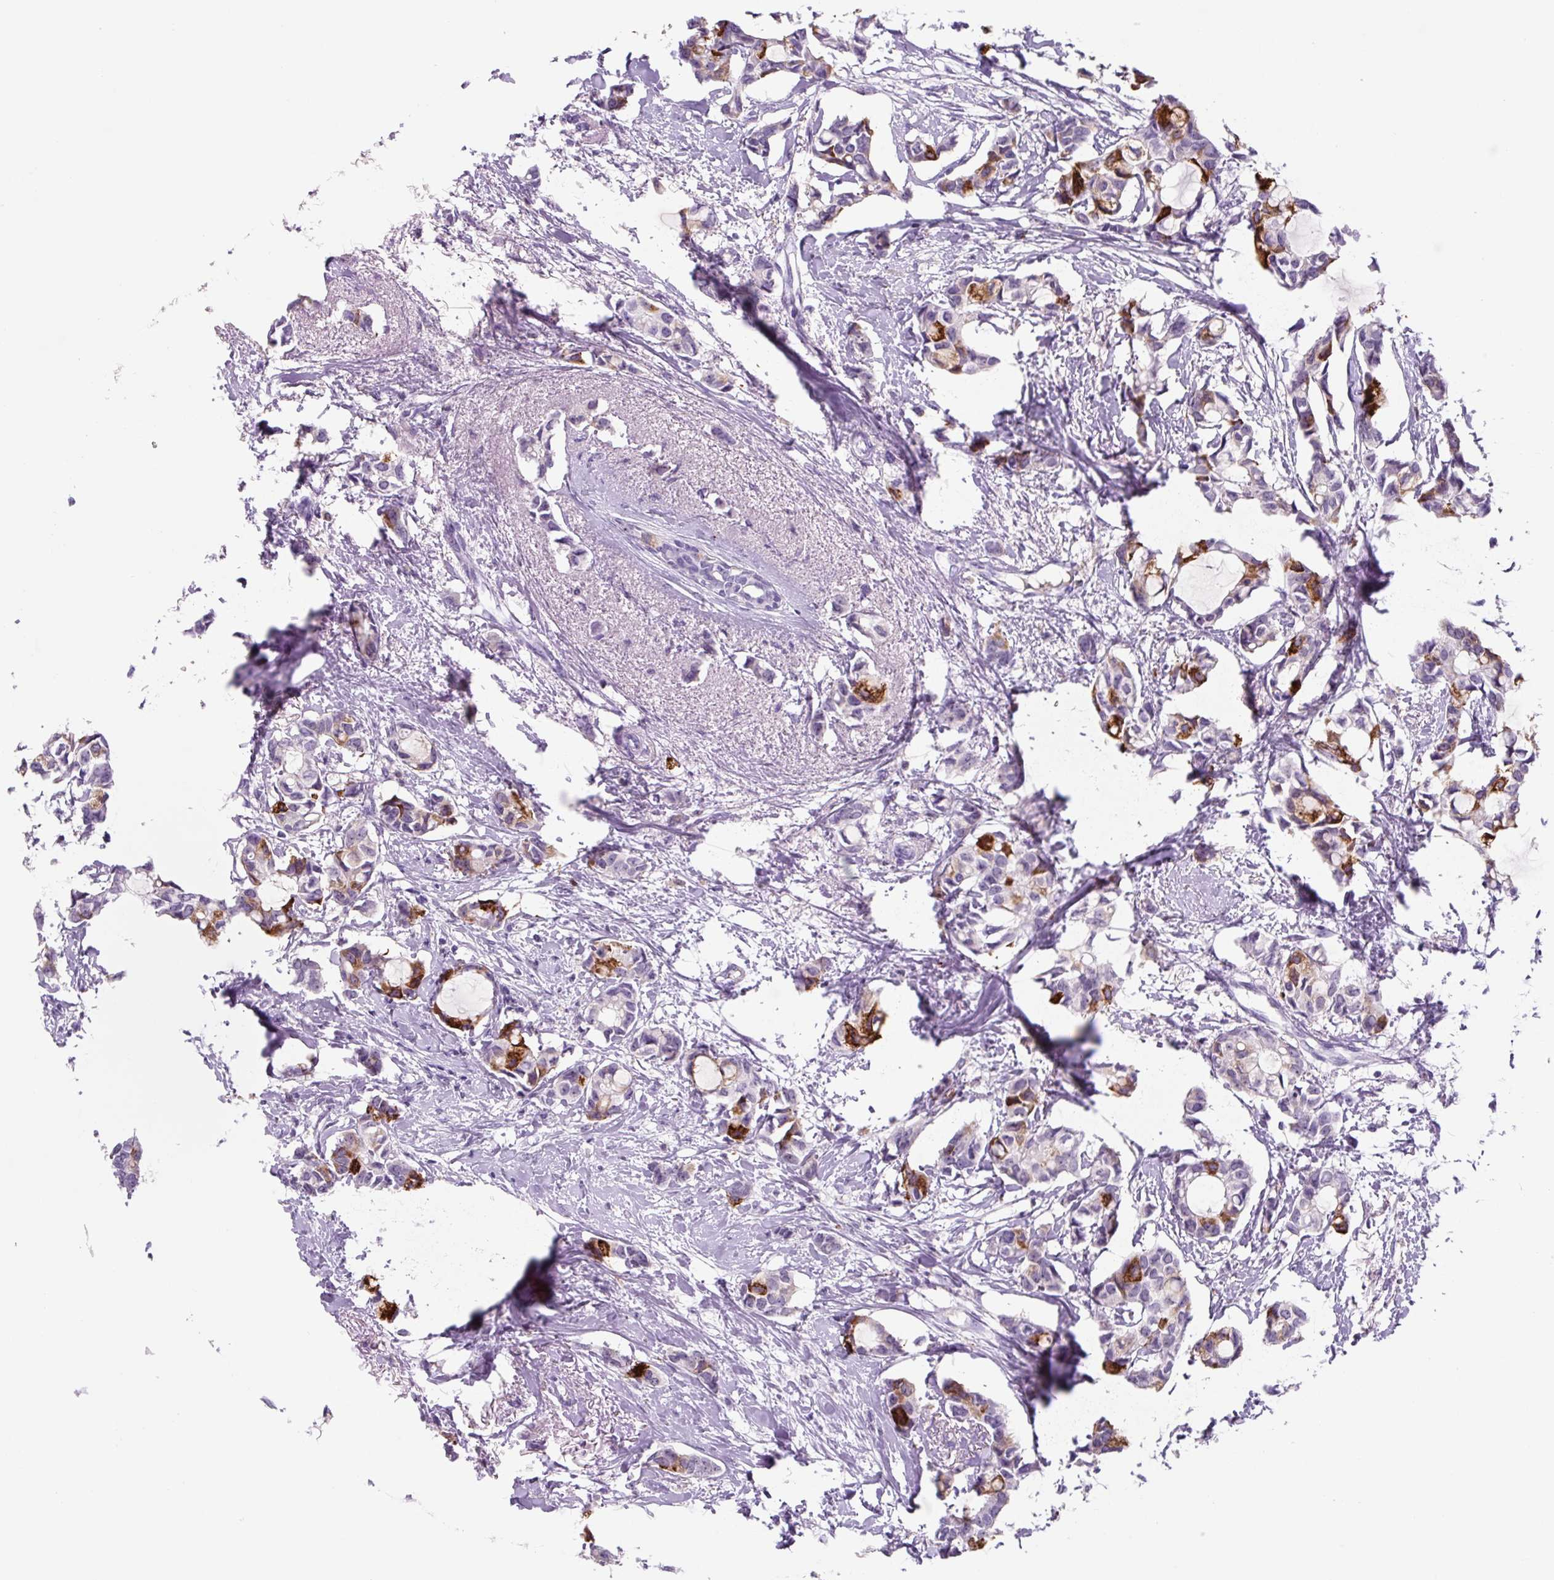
{"staining": {"intensity": "strong", "quantity": "25%-75%", "location": "cytoplasmic/membranous"}, "tissue": "breast cancer", "cell_type": "Tumor cells", "image_type": "cancer", "snomed": [{"axis": "morphology", "description": "Duct carcinoma"}, {"axis": "topography", "description": "Breast"}], "caption": "There is high levels of strong cytoplasmic/membranous positivity in tumor cells of breast cancer (infiltrating ductal carcinoma), as demonstrated by immunohistochemical staining (brown color).", "gene": "TNFRSF8", "patient": {"sex": "female", "age": 73}}